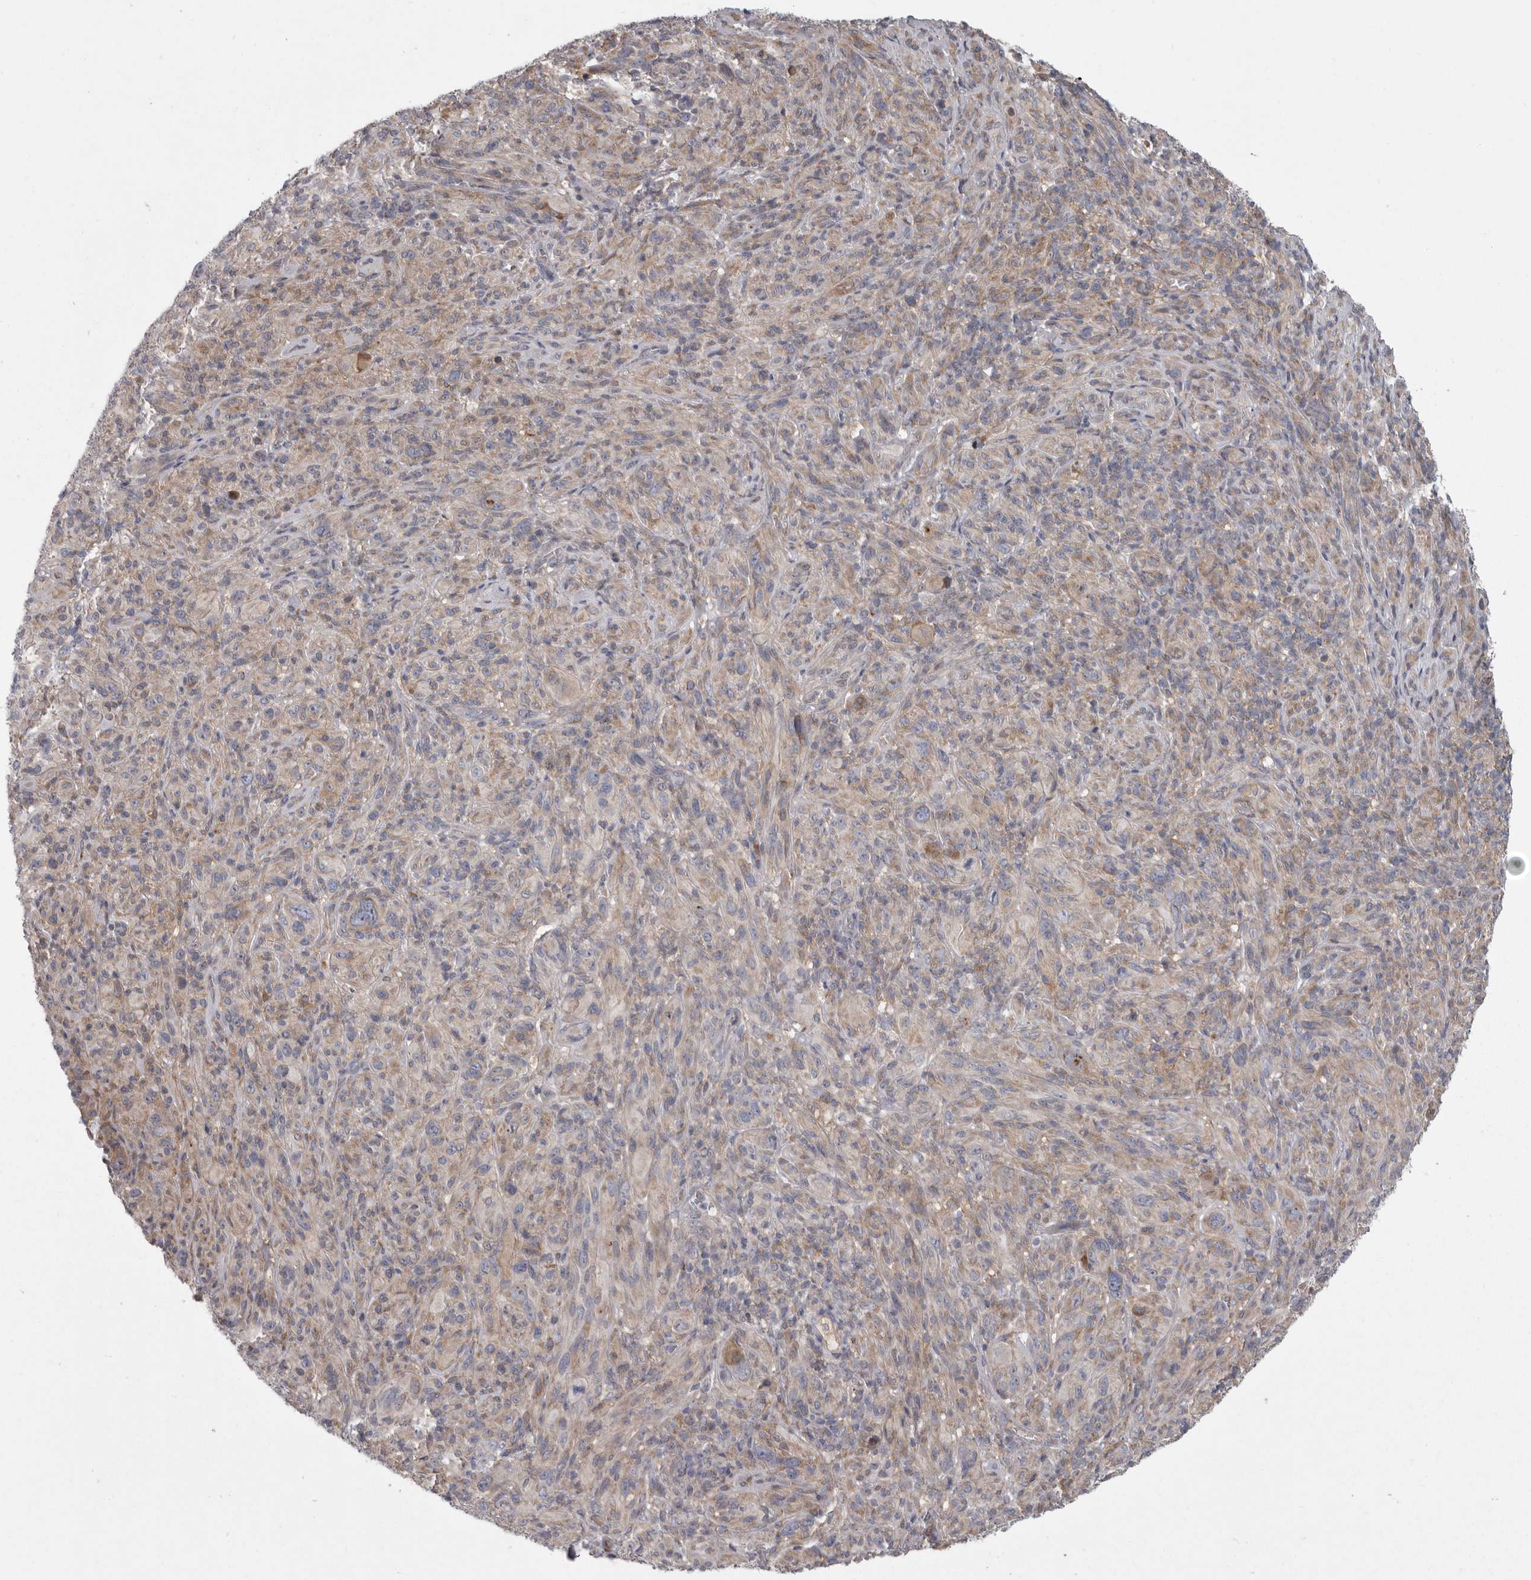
{"staining": {"intensity": "weak", "quantity": "25%-75%", "location": "cytoplasmic/membranous"}, "tissue": "melanoma", "cell_type": "Tumor cells", "image_type": "cancer", "snomed": [{"axis": "morphology", "description": "Malignant melanoma, NOS"}, {"axis": "topography", "description": "Skin of head"}], "caption": "A brown stain labels weak cytoplasmic/membranous positivity of a protein in human malignant melanoma tumor cells.", "gene": "CRP", "patient": {"sex": "male", "age": 96}}